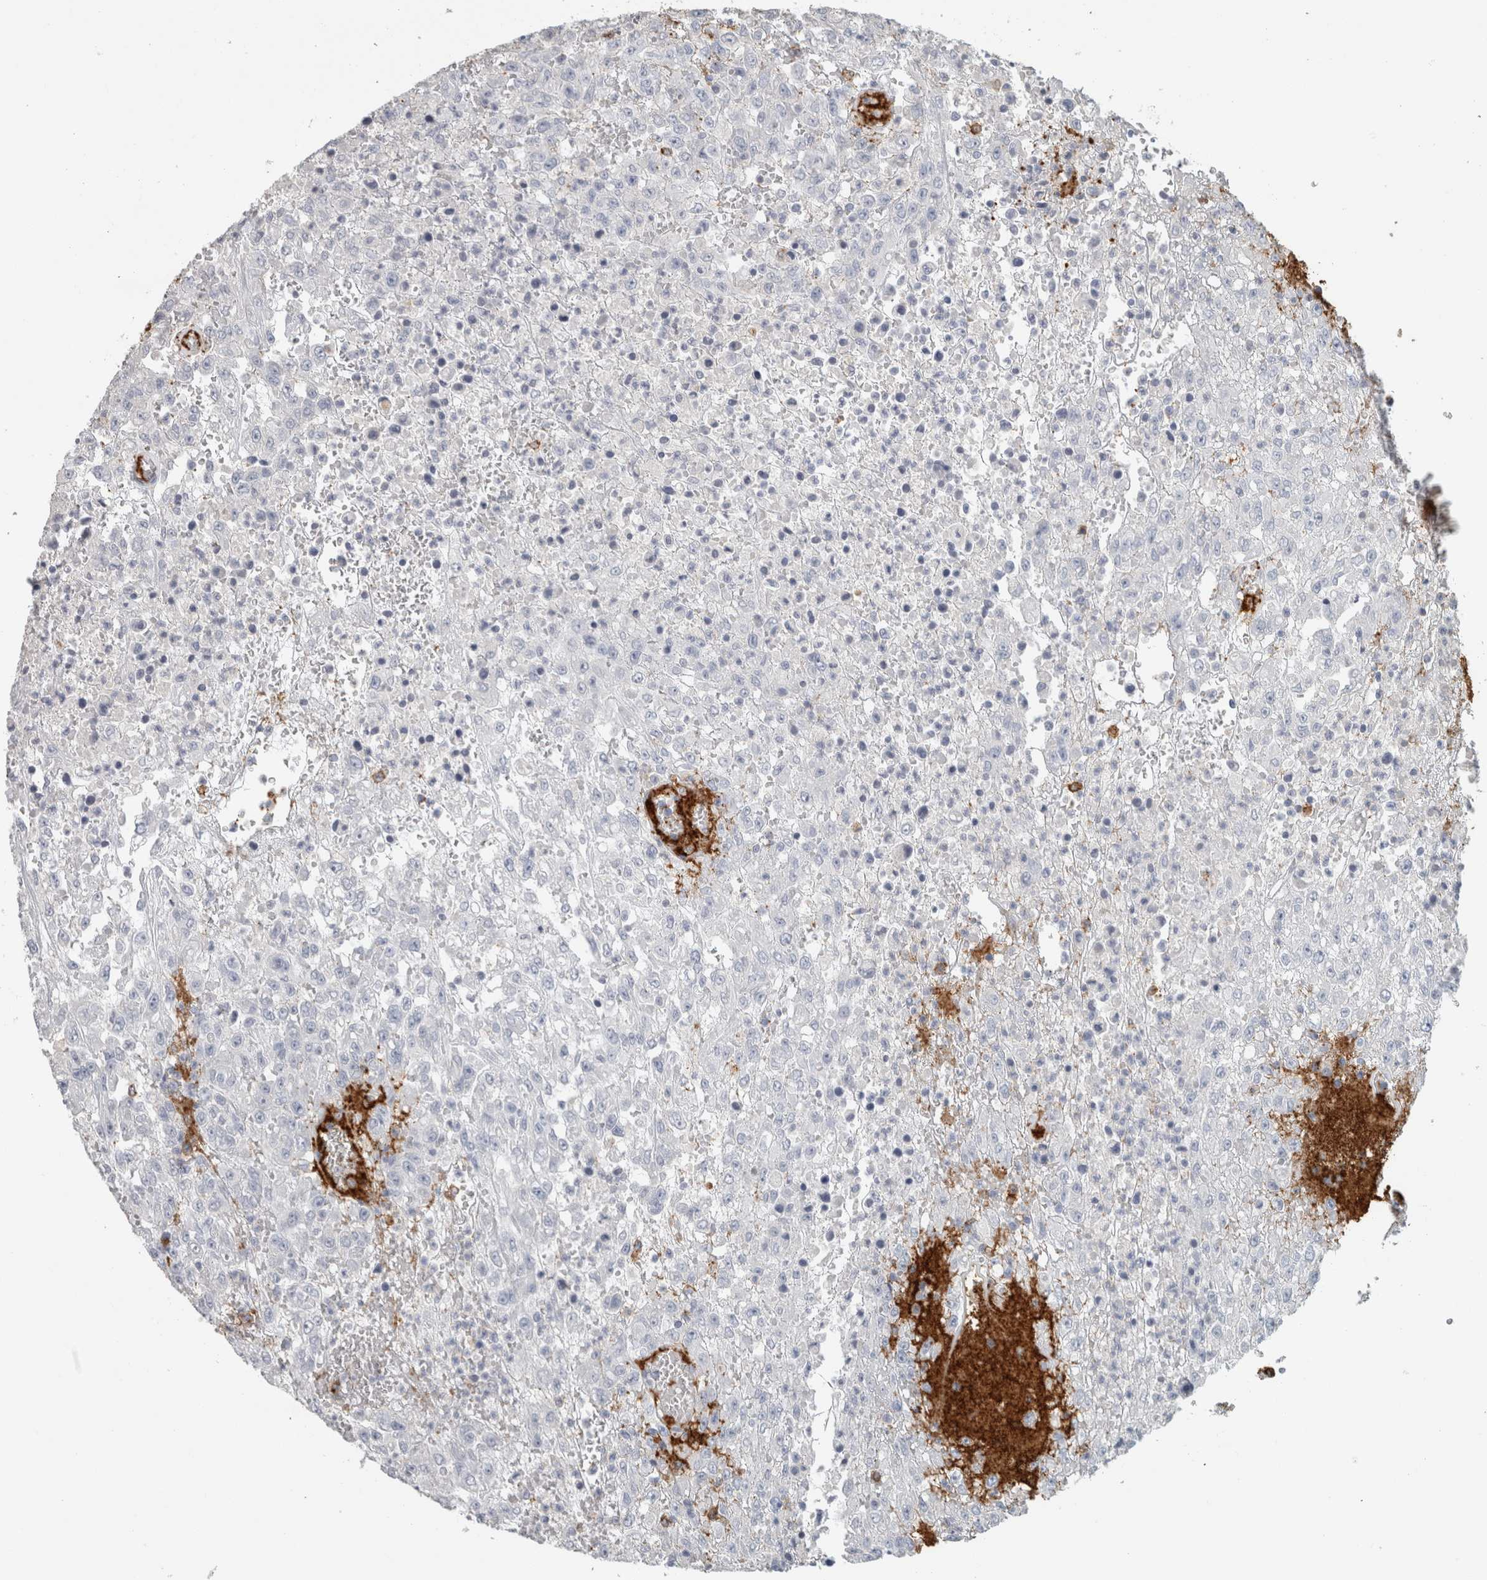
{"staining": {"intensity": "negative", "quantity": "none", "location": "none"}, "tissue": "urothelial cancer", "cell_type": "Tumor cells", "image_type": "cancer", "snomed": [{"axis": "morphology", "description": "Urothelial carcinoma, High grade"}, {"axis": "topography", "description": "Urinary bladder"}], "caption": "DAB (3,3'-diaminobenzidine) immunohistochemical staining of human urothelial carcinoma (high-grade) shows no significant staining in tumor cells.", "gene": "CD36", "patient": {"sex": "male", "age": 46}}